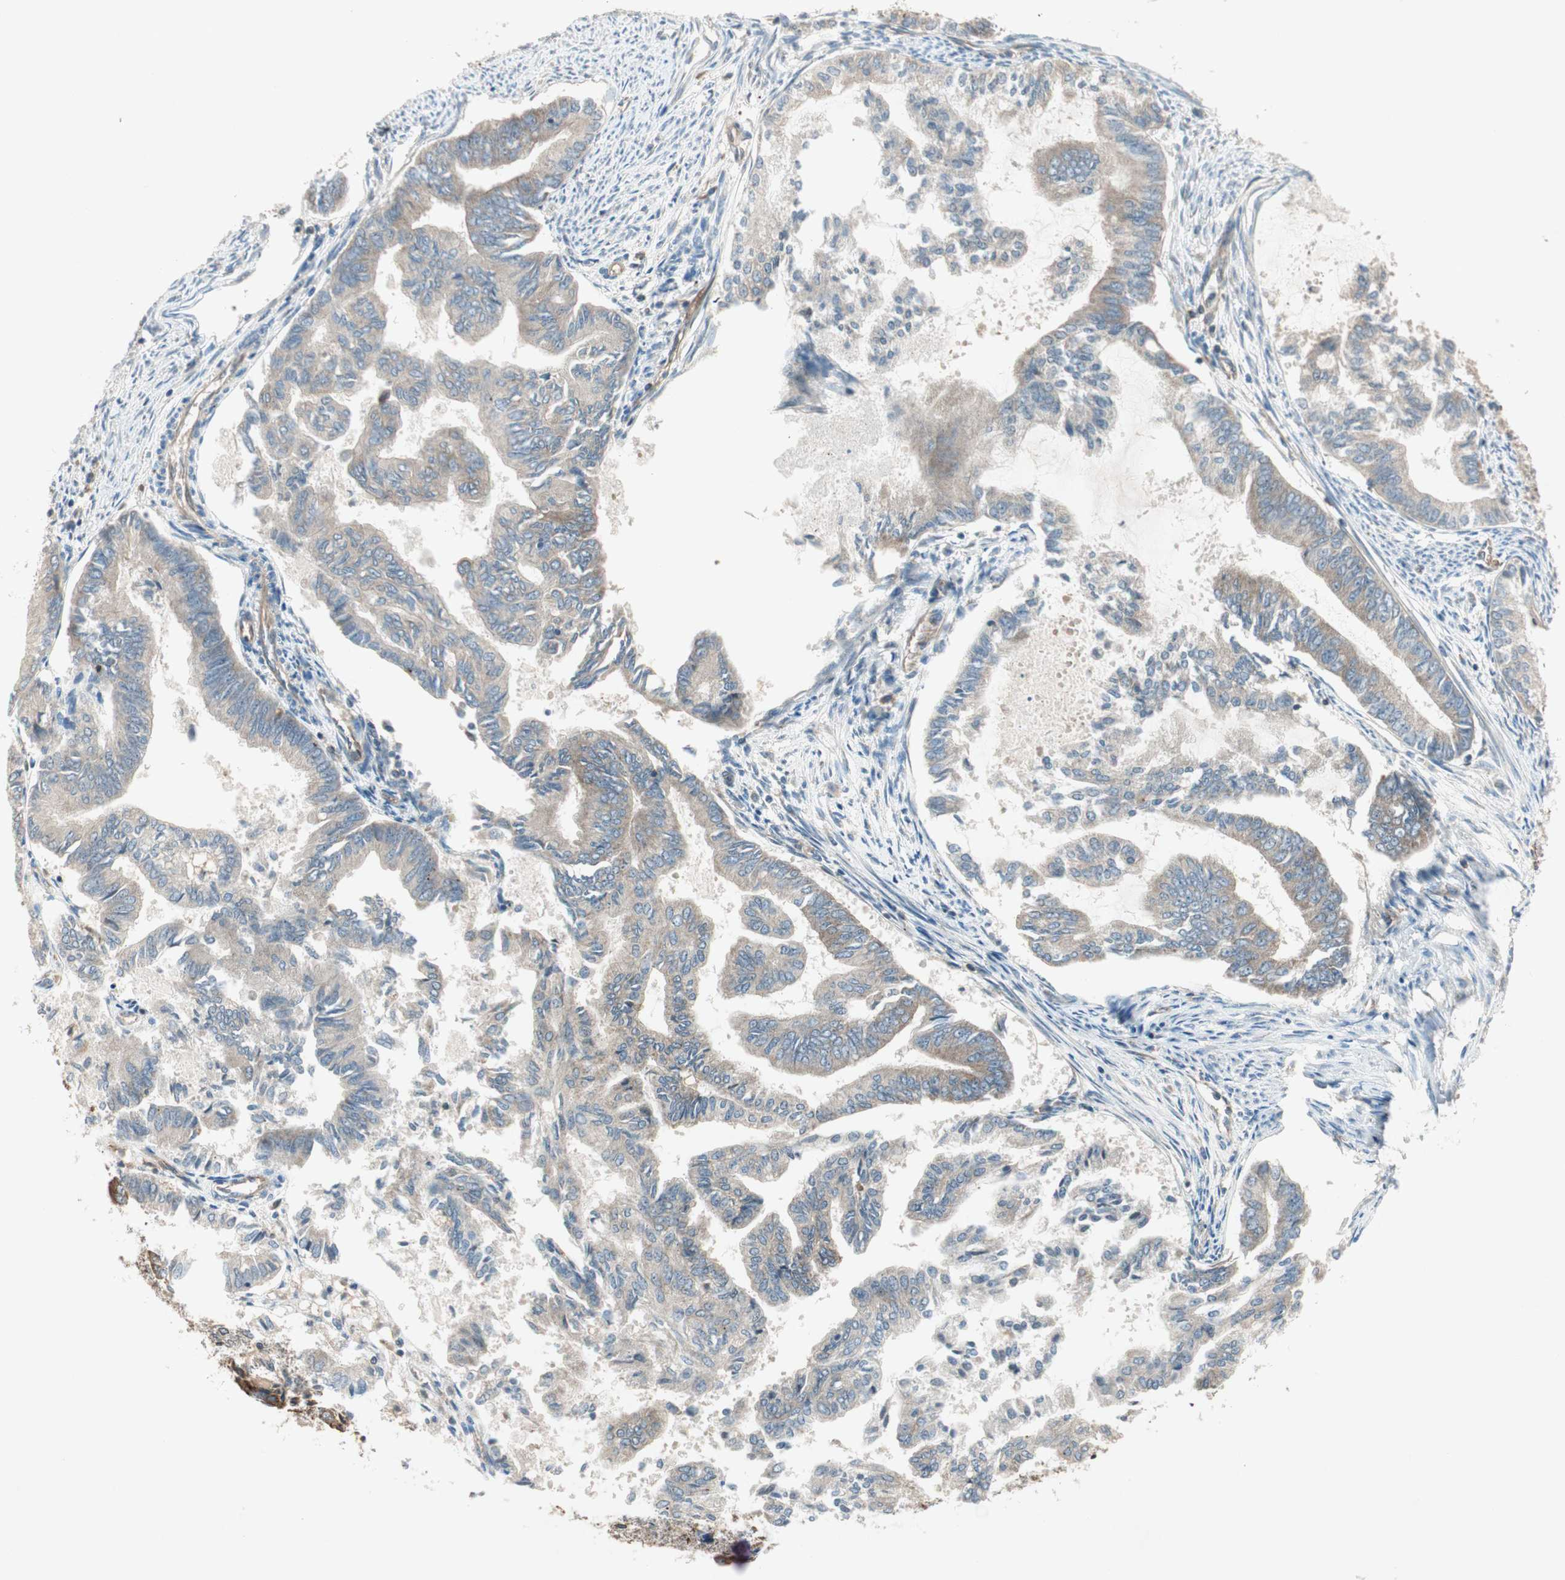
{"staining": {"intensity": "weak", "quantity": ">75%", "location": "cytoplasmic/membranous"}, "tissue": "endometrial cancer", "cell_type": "Tumor cells", "image_type": "cancer", "snomed": [{"axis": "morphology", "description": "Adenocarcinoma, NOS"}, {"axis": "topography", "description": "Endometrium"}], "caption": "Endometrial adenocarcinoma stained with a protein marker displays weak staining in tumor cells.", "gene": "CHADL", "patient": {"sex": "female", "age": 86}}